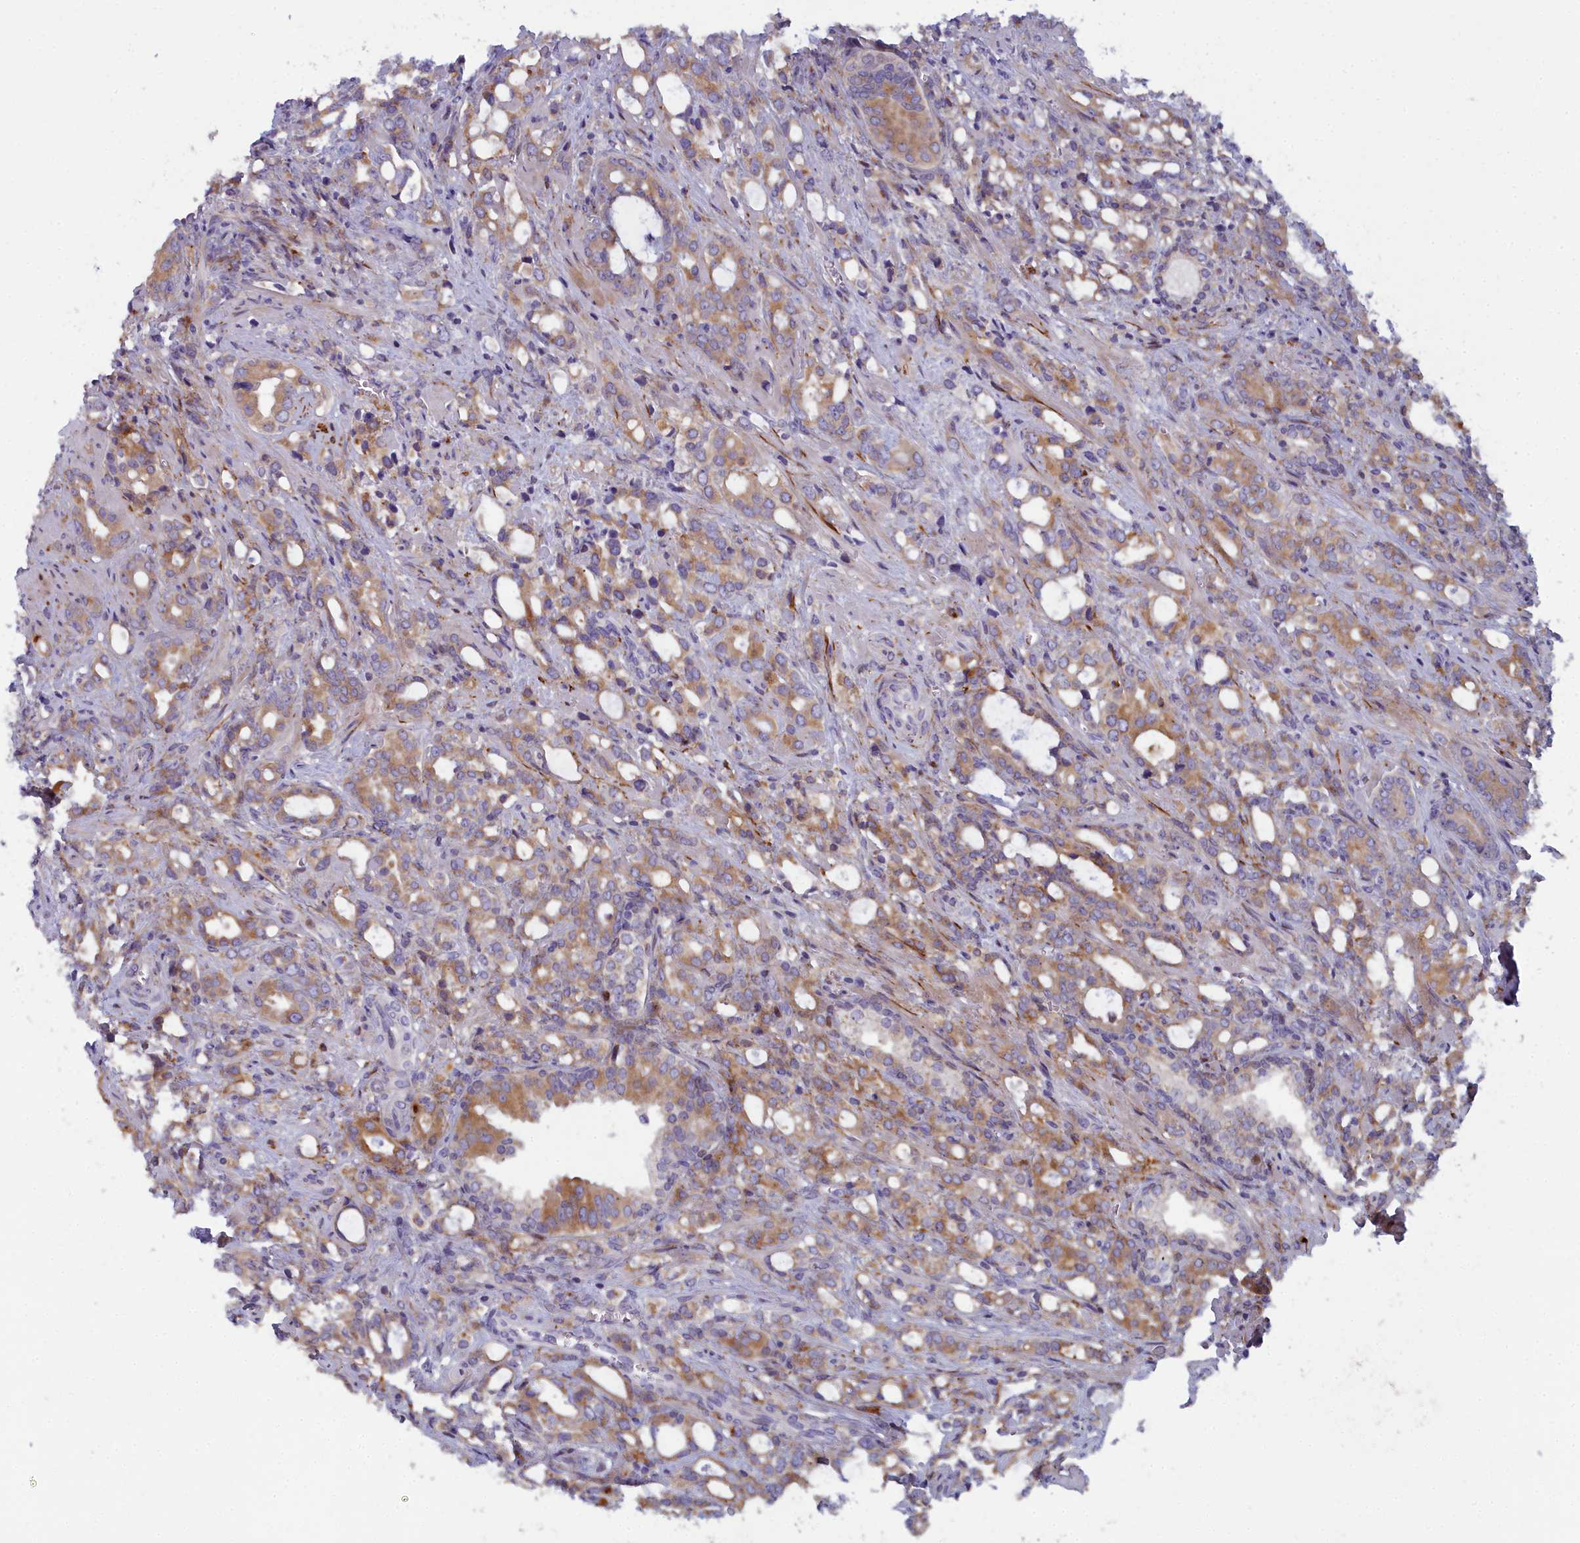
{"staining": {"intensity": "moderate", "quantity": ">75%", "location": "cytoplasmic/membranous"}, "tissue": "prostate cancer", "cell_type": "Tumor cells", "image_type": "cancer", "snomed": [{"axis": "morphology", "description": "Adenocarcinoma, High grade"}, {"axis": "topography", "description": "Prostate"}], "caption": "High-grade adenocarcinoma (prostate) tissue demonstrates moderate cytoplasmic/membranous positivity in about >75% of tumor cells", "gene": "B9D2", "patient": {"sex": "male", "age": 72}}